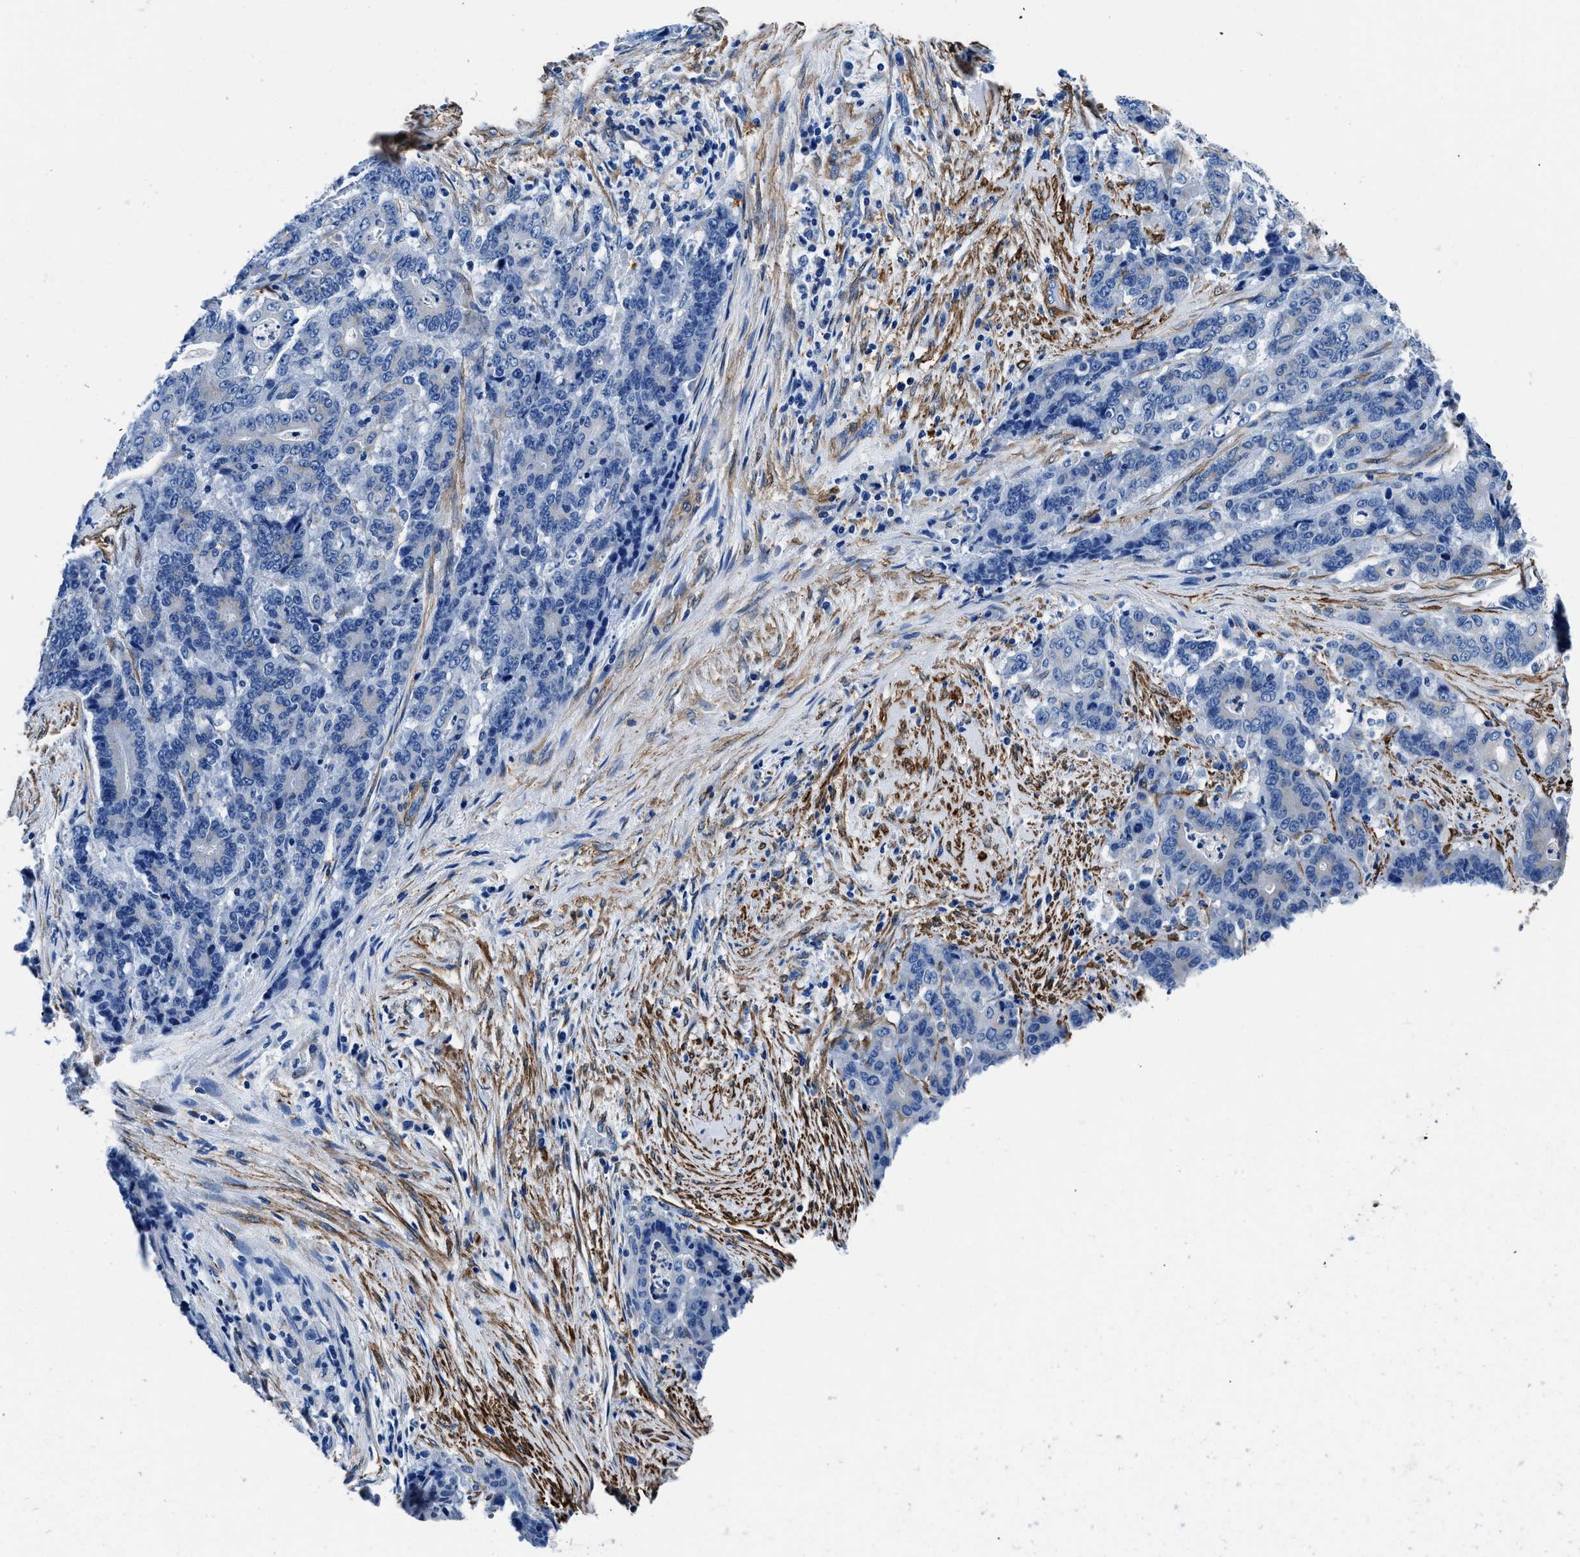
{"staining": {"intensity": "negative", "quantity": "none", "location": "none"}, "tissue": "stomach cancer", "cell_type": "Tumor cells", "image_type": "cancer", "snomed": [{"axis": "morphology", "description": "Adenocarcinoma, NOS"}, {"axis": "topography", "description": "Stomach"}], "caption": "Immunohistochemical staining of human stomach cancer demonstrates no significant staining in tumor cells.", "gene": "TEX261", "patient": {"sex": "female", "age": 73}}